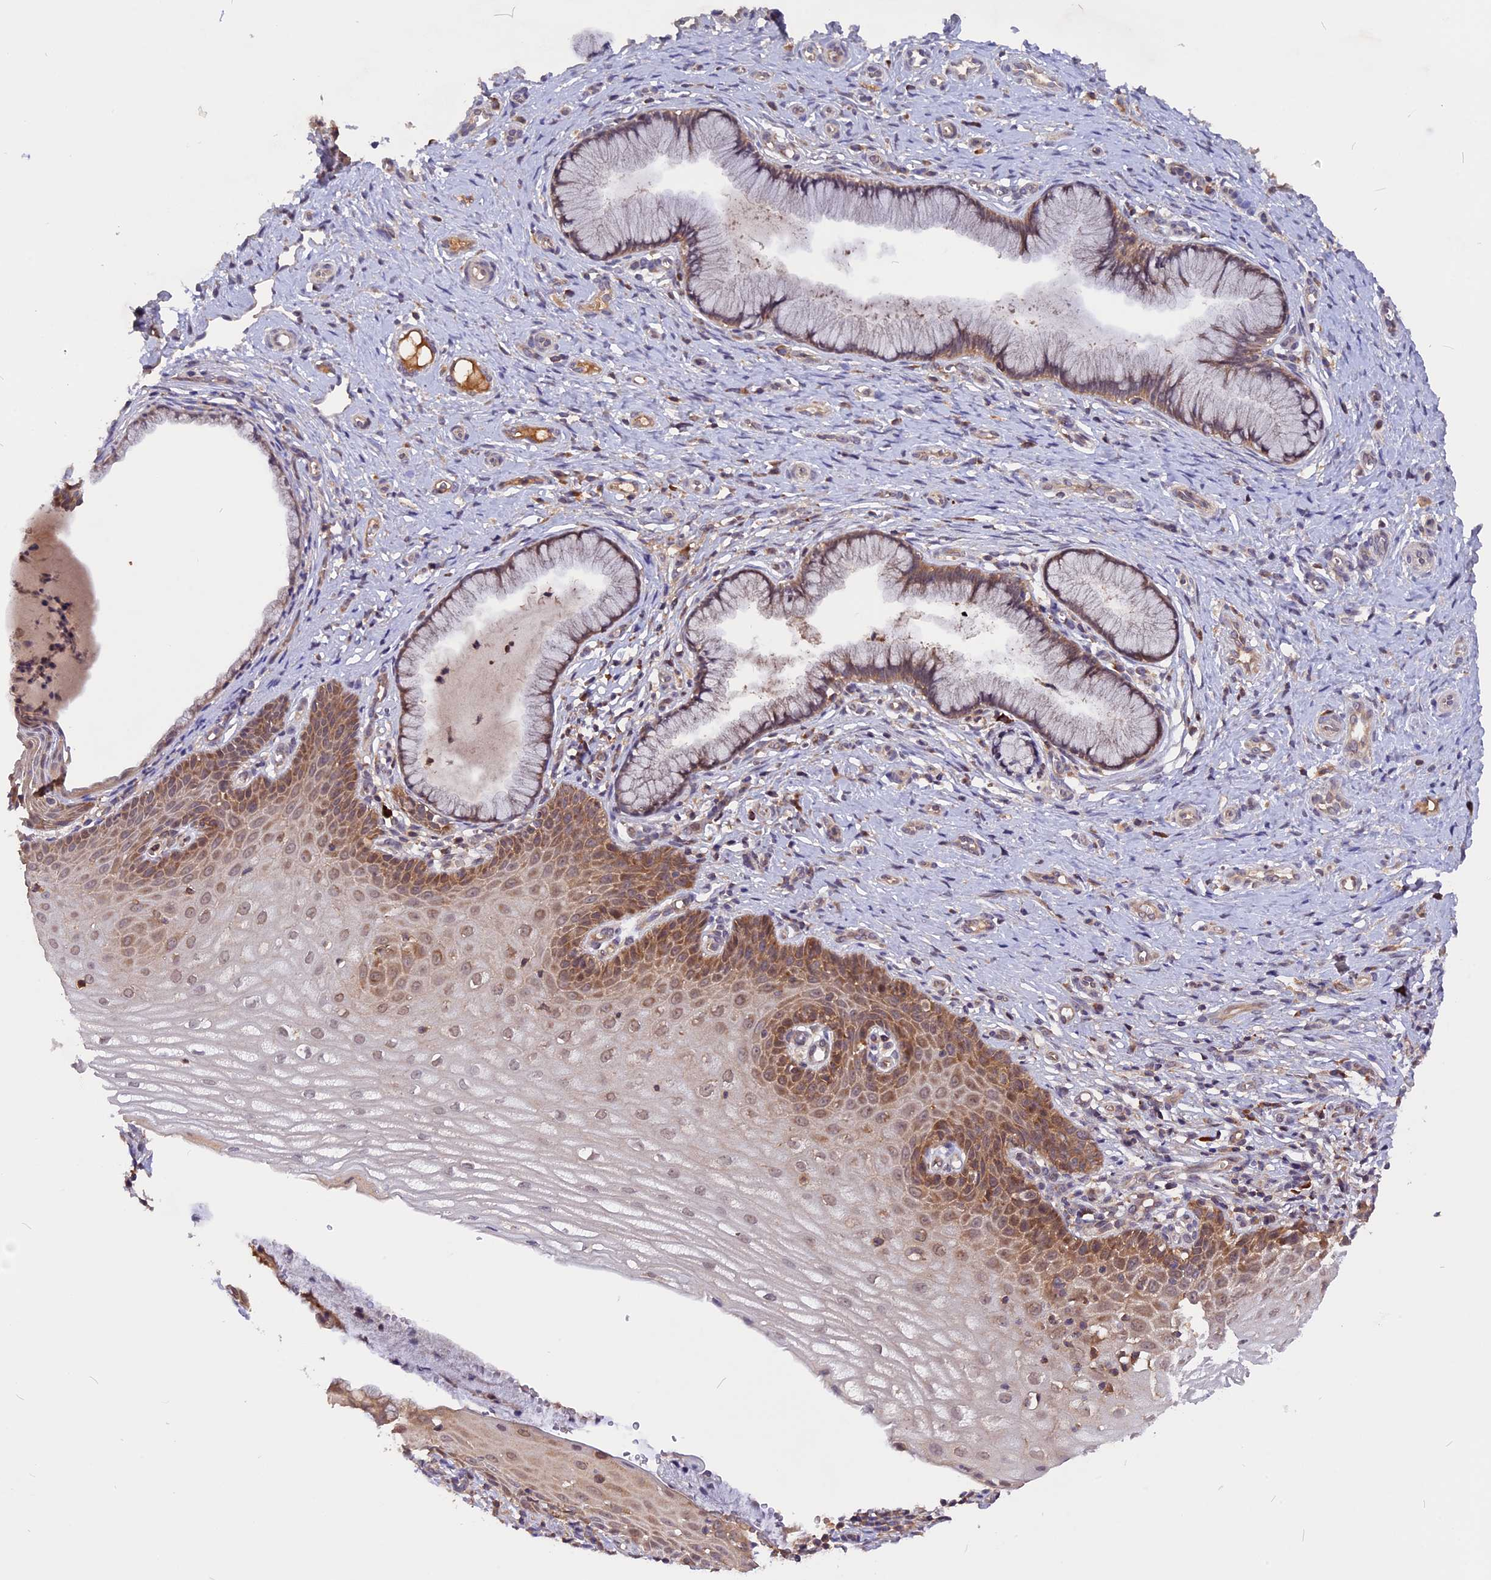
{"staining": {"intensity": "moderate", "quantity": "25%-75%", "location": "cytoplasmic/membranous"}, "tissue": "cervix", "cell_type": "Glandular cells", "image_type": "normal", "snomed": [{"axis": "morphology", "description": "Normal tissue, NOS"}, {"axis": "topography", "description": "Cervix"}], "caption": "Immunohistochemical staining of benign human cervix displays moderate cytoplasmic/membranous protein staining in about 25%-75% of glandular cells. Ihc stains the protein in brown and the nuclei are stained blue.", "gene": "MARK4", "patient": {"sex": "female", "age": 36}}